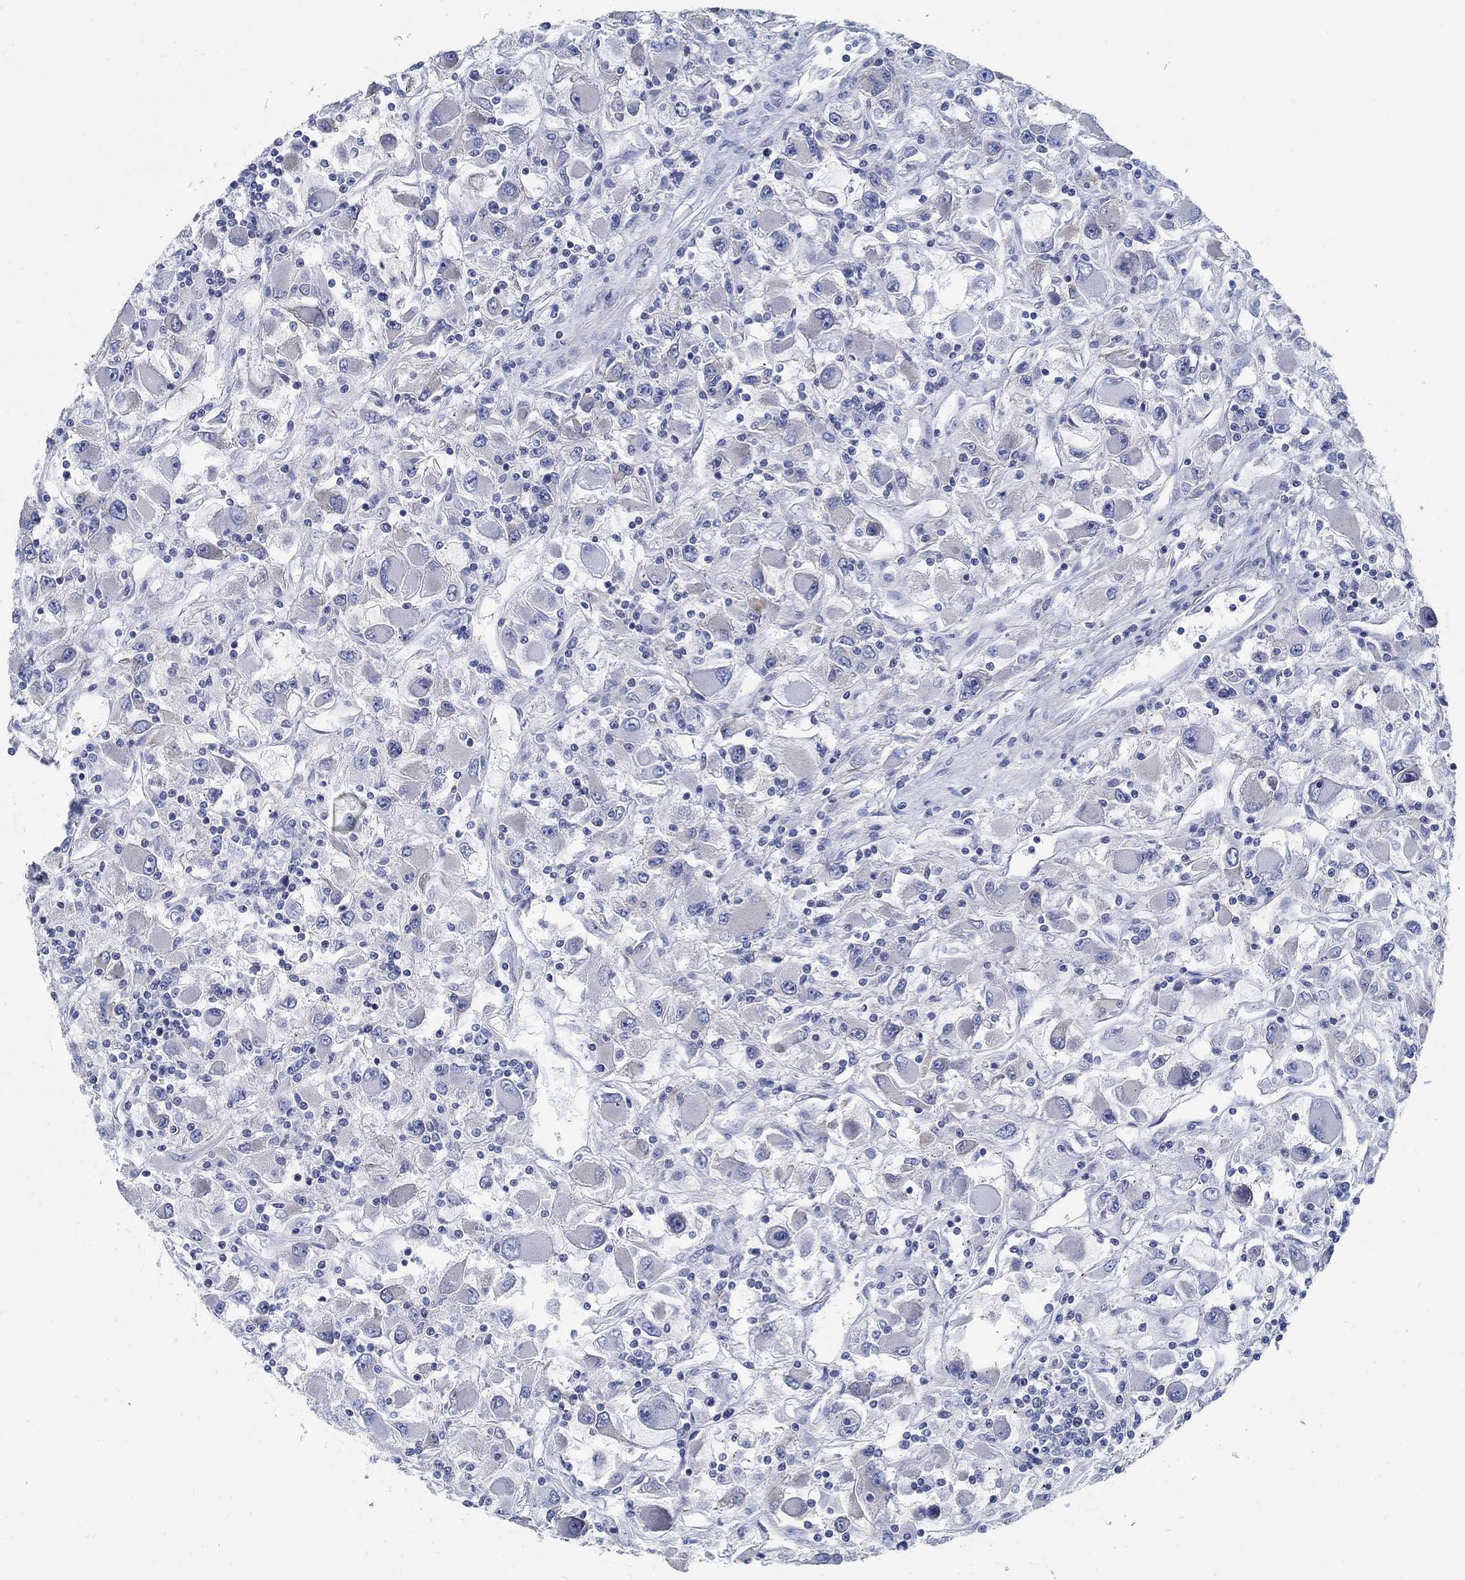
{"staining": {"intensity": "negative", "quantity": "none", "location": "none"}, "tissue": "renal cancer", "cell_type": "Tumor cells", "image_type": "cancer", "snomed": [{"axis": "morphology", "description": "Adenocarcinoma, NOS"}, {"axis": "topography", "description": "Kidney"}], "caption": "Tumor cells show no significant positivity in renal adenocarcinoma.", "gene": "C15orf39", "patient": {"sex": "female", "age": 67}}